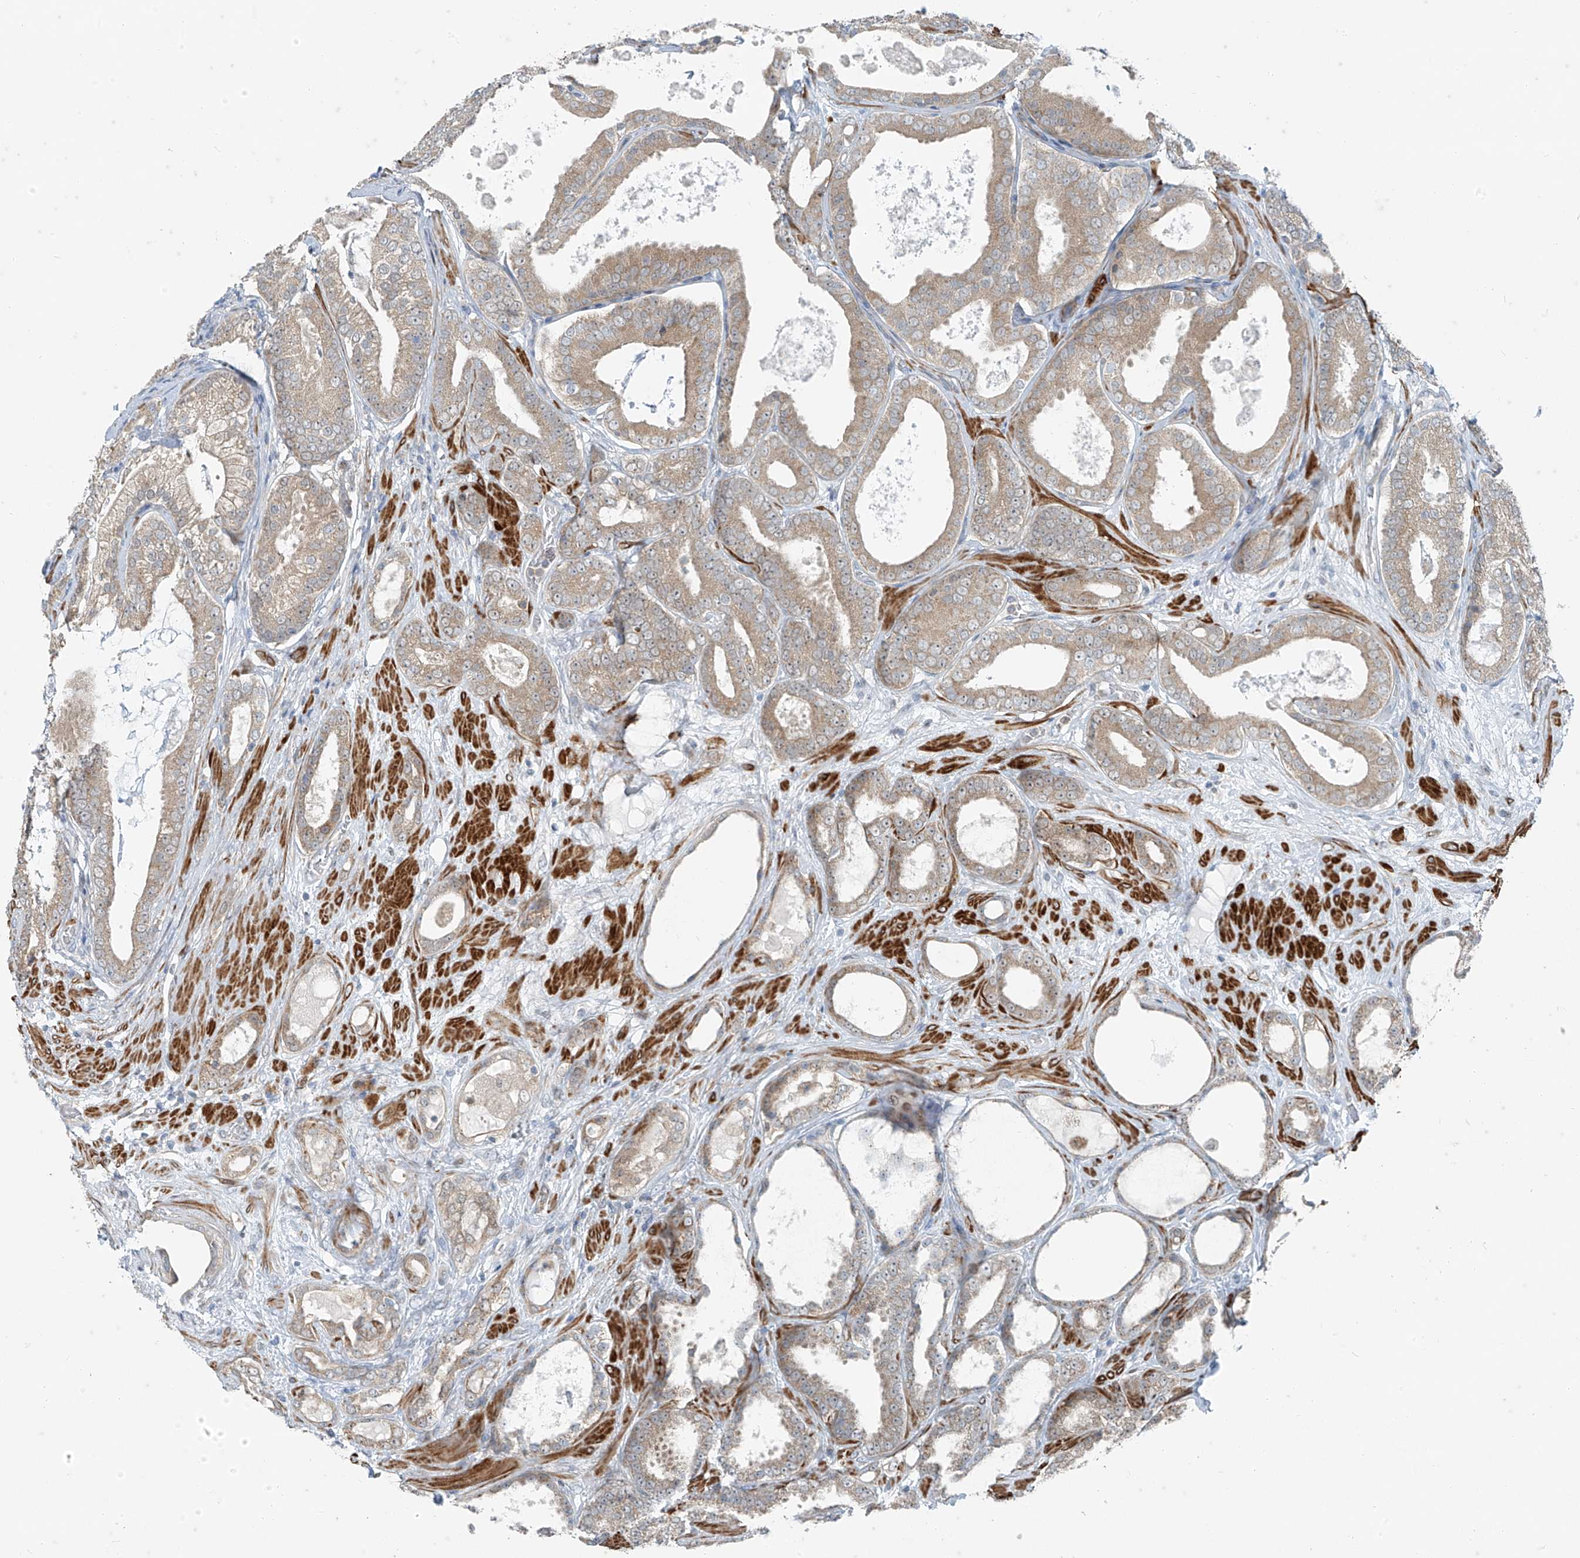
{"staining": {"intensity": "weak", "quantity": "<25%", "location": "cytoplasmic/membranous"}, "tissue": "prostate cancer", "cell_type": "Tumor cells", "image_type": "cancer", "snomed": [{"axis": "morphology", "description": "Adenocarcinoma, High grade"}, {"axis": "topography", "description": "Prostate"}], "caption": "Immunohistochemical staining of human prostate cancer (high-grade adenocarcinoma) reveals no significant positivity in tumor cells.", "gene": "PPCS", "patient": {"sex": "male", "age": 60}}